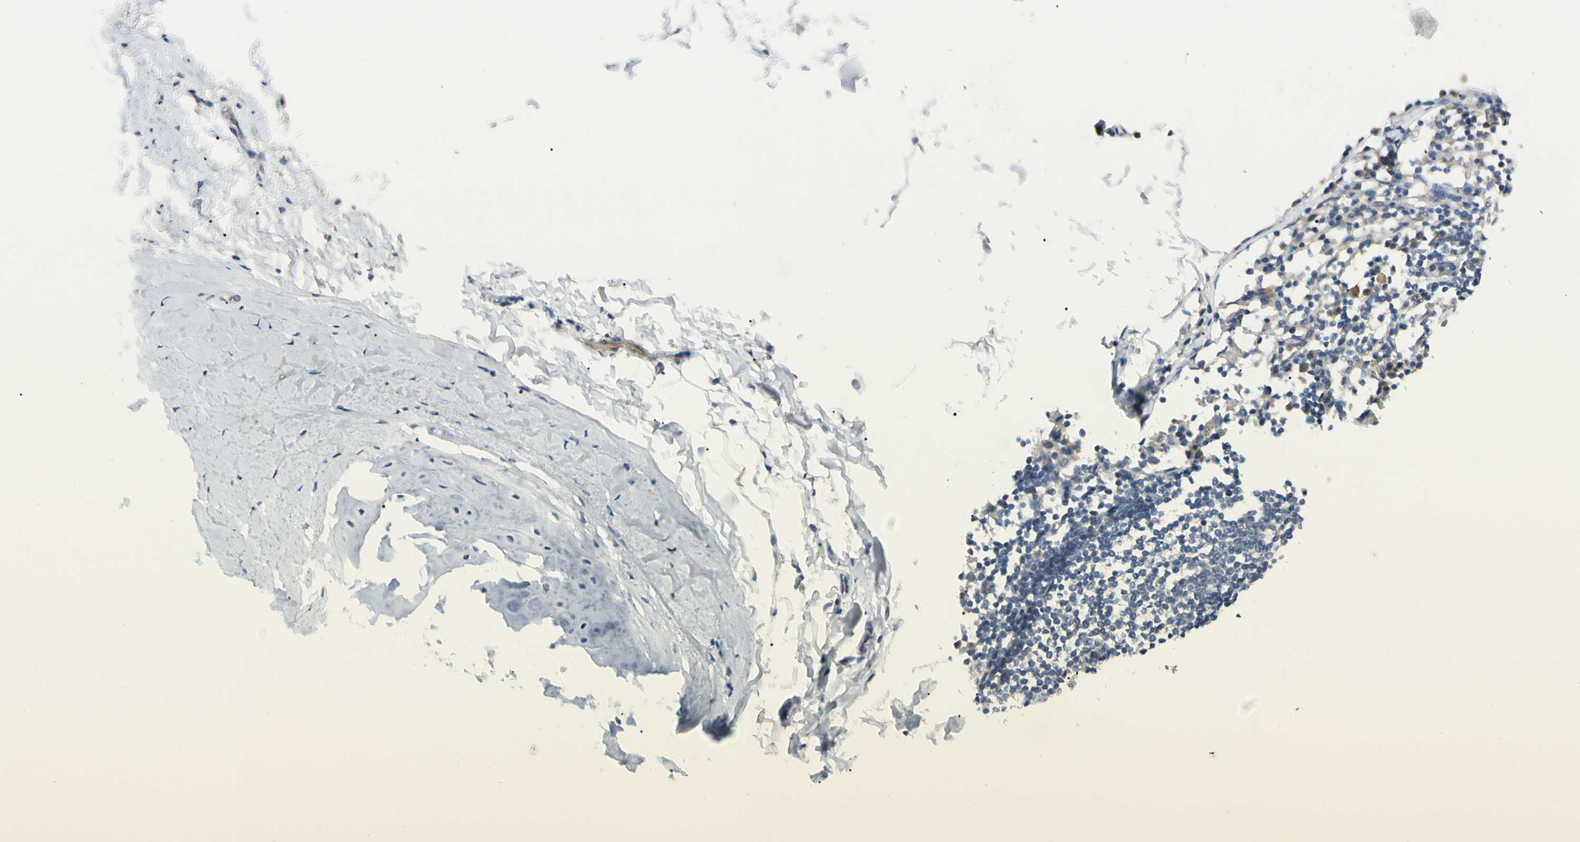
{"staining": {"intensity": "weak", "quantity": ">75%", "location": "cytoplasmic/membranous"}, "tissue": "adipose tissue", "cell_type": "Adipocytes", "image_type": "normal", "snomed": [{"axis": "morphology", "description": "Normal tissue, NOS"}, {"axis": "topography", "description": "Cartilage tissue"}, {"axis": "topography", "description": "Bronchus"}], "caption": "Immunohistochemical staining of normal adipose tissue reveals weak cytoplasmic/membranous protein staining in approximately >75% of adipocytes.", "gene": "SLC6A15", "patient": {"sex": "female", "age": 73}}